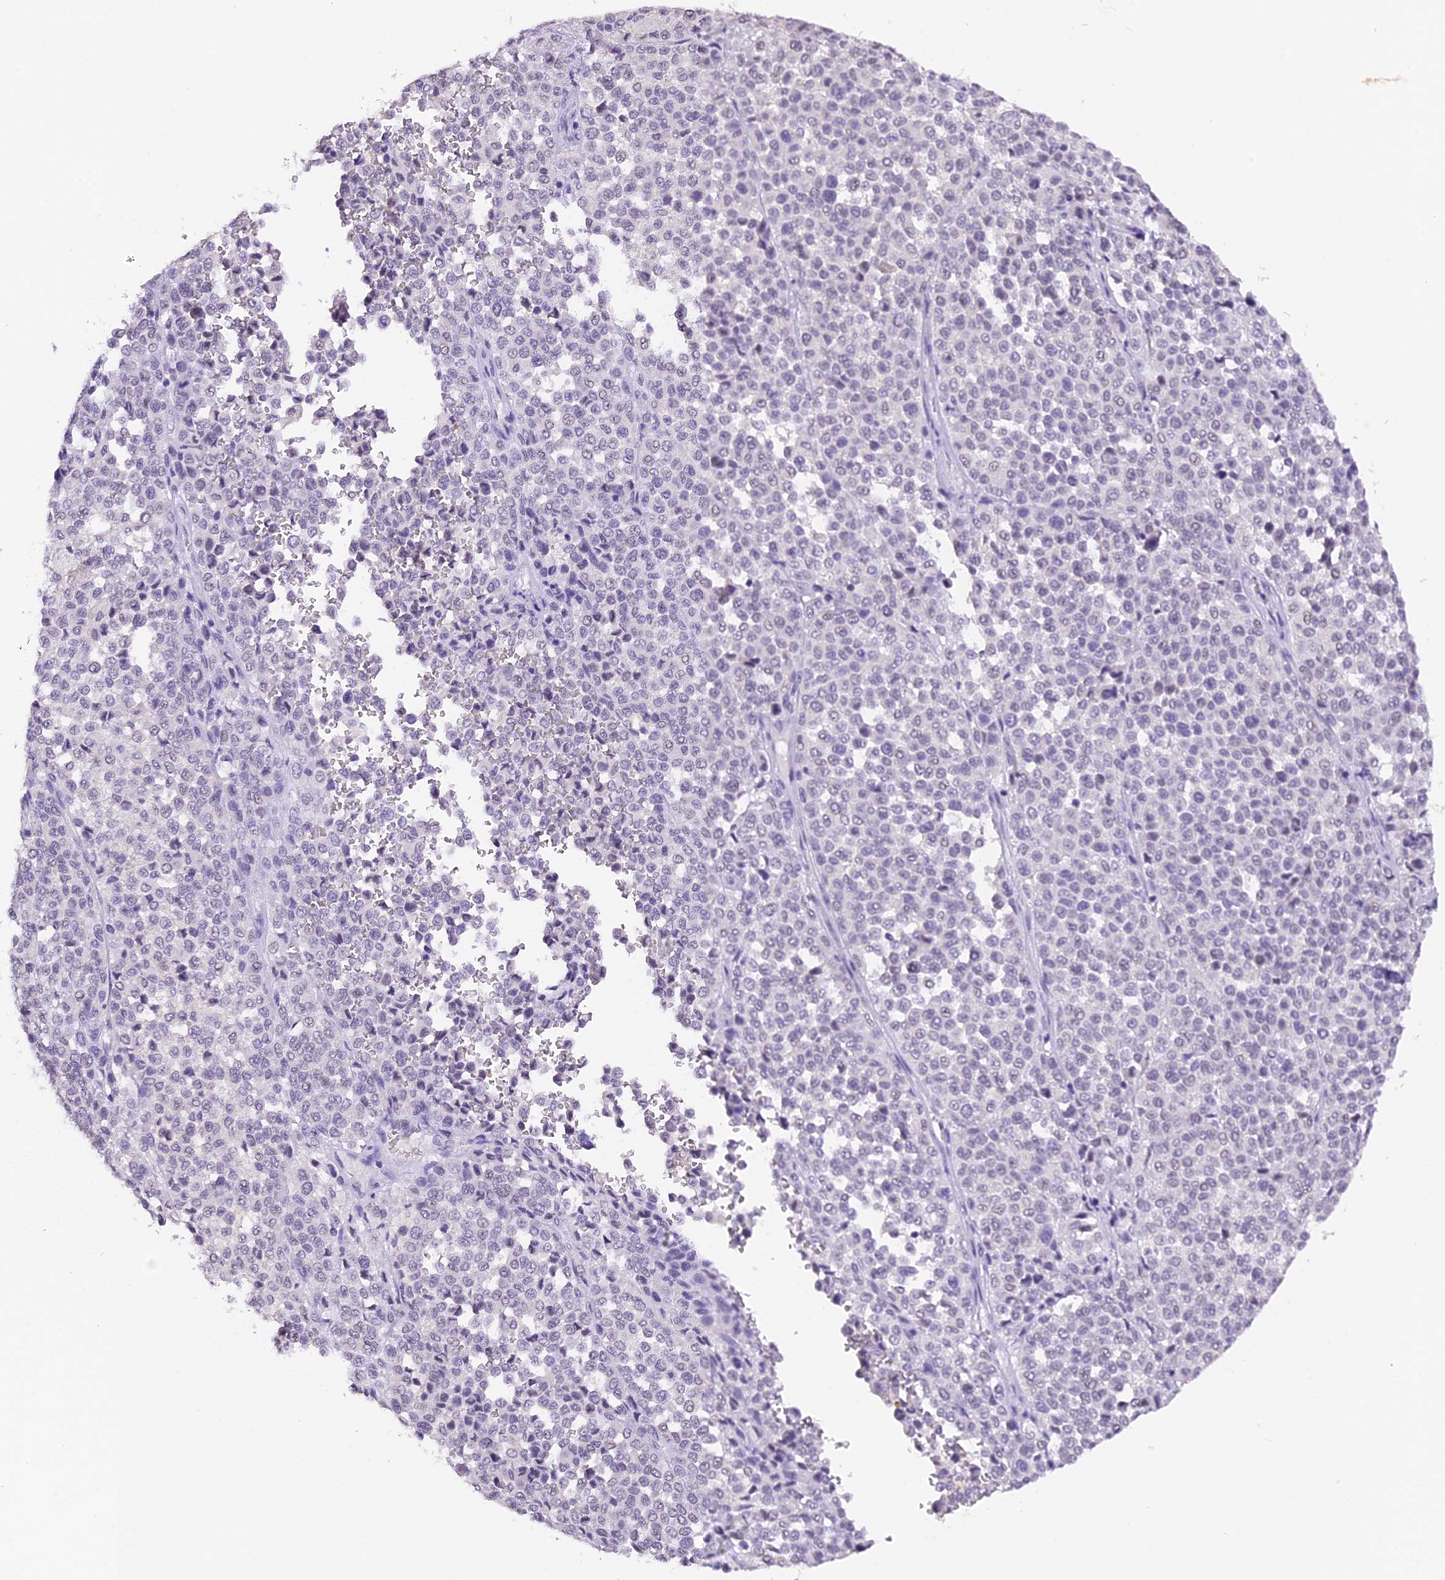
{"staining": {"intensity": "negative", "quantity": "none", "location": "none"}, "tissue": "melanoma", "cell_type": "Tumor cells", "image_type": "cancer", "snomed": [{"axis": "morphology", "description": "Malignant melanoma, Metastatic site"}, {"axis": "topography", "description": "Pancreas"}], "caption": "Melanoma was stained to show a protein in brown. There is no significant expression in tumor cells.", "gene": "AHSP", "patient": {"sex": "female", "age": 30}}